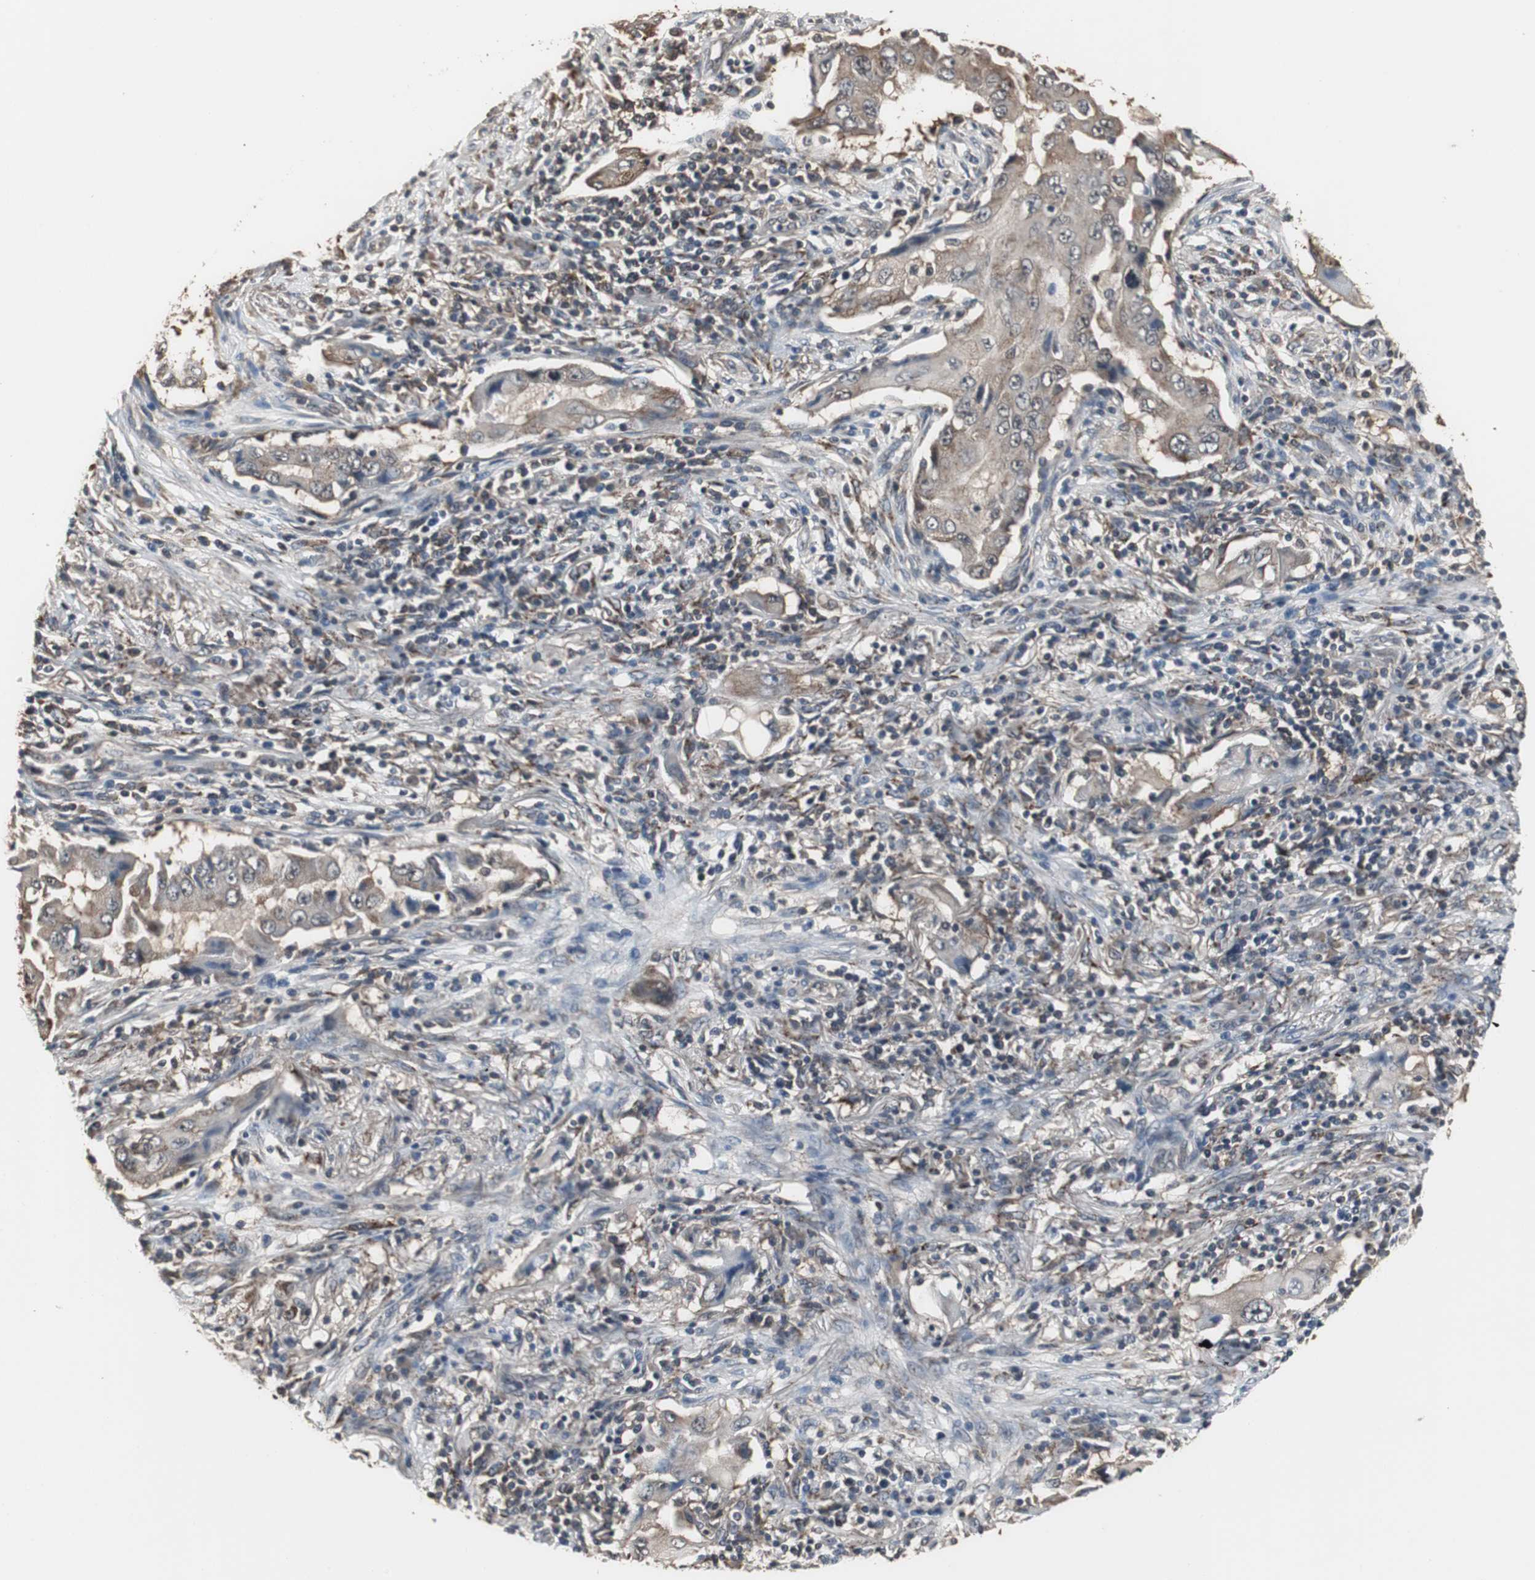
{"staining": {"intensity": "moderate", "quantity": "25%-75%", "location": "cytoplasmic/membranous"}, "tissue": "lung cancer", "cell_type": "Tumor cells", "image_type": "cancer", "snomed": [{"axis": "morphology", "description": "Adenocarcinoma, NOS"}, {"axis": "topography", "description": "Lung"}], "caption": "Protein expression analysis of lung cancer displays moderate cytoplasmic/membranous staining in approximately 25%-75% of tumor cells.", "gene": "ZSCAN22", "patient": {"sex": "female", "age": 65}}